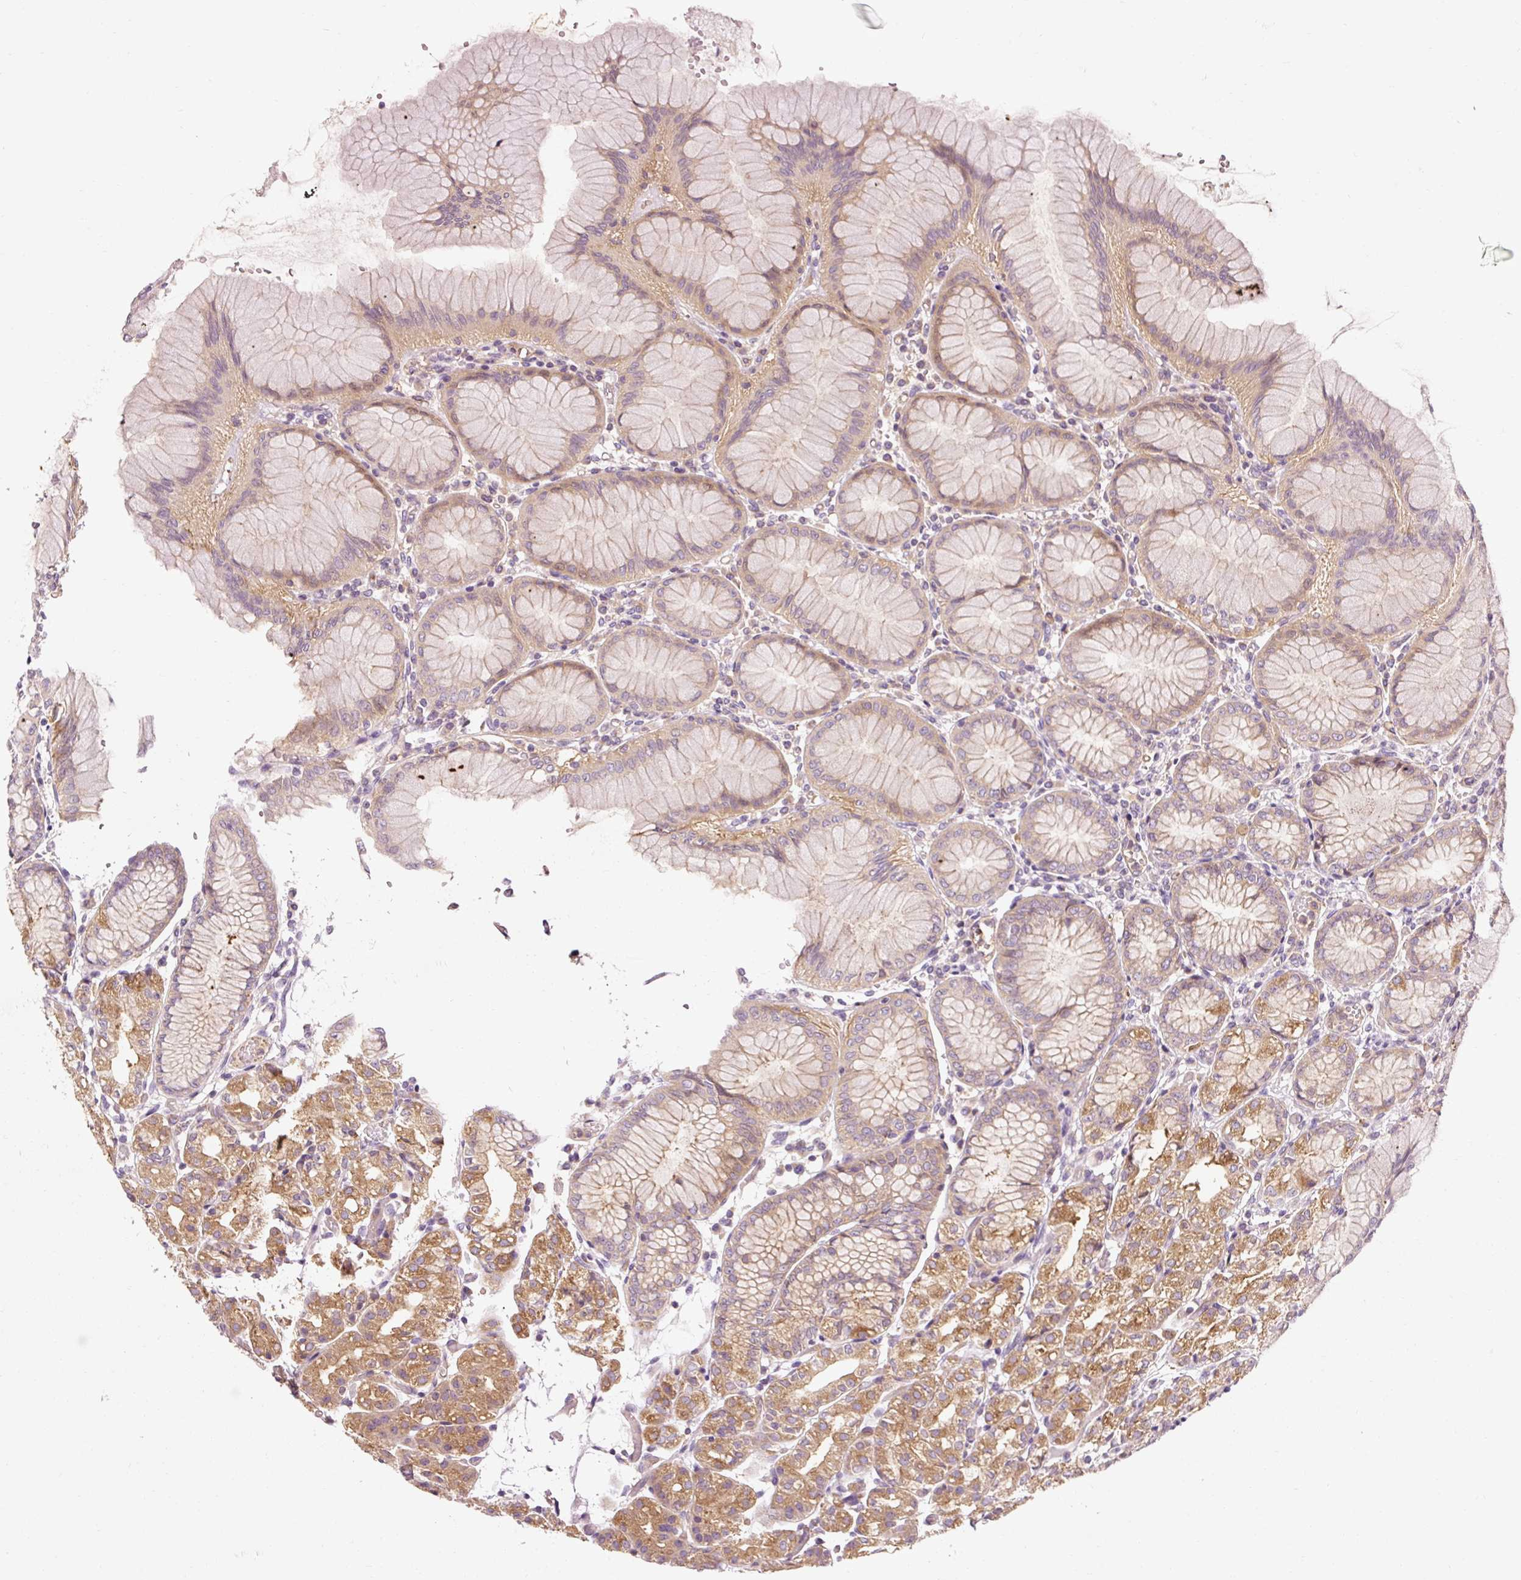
{"staining": {"intensity": "moderate", "quantity": ">75%", "location": "cytoplasmic/membranous"}, "tissue": "stomach", "cell_type": "Glandular cells", "image_type": "normal", "snomed": [{"axis": "morphology", "description": "Normal tissue, NOS"}, {"axis": "topography", "description": "Stomach"}], "caption": "Immunohistochemical staining of benign stomach demonstrates moderate cytoplasmic/membranous protein staining in about >75% of glandular cells. (Brightfield microscopy of DAB IHC at high magnification).", "gene": "NAPA", "patient": {"sex": "female", "age": 57}}